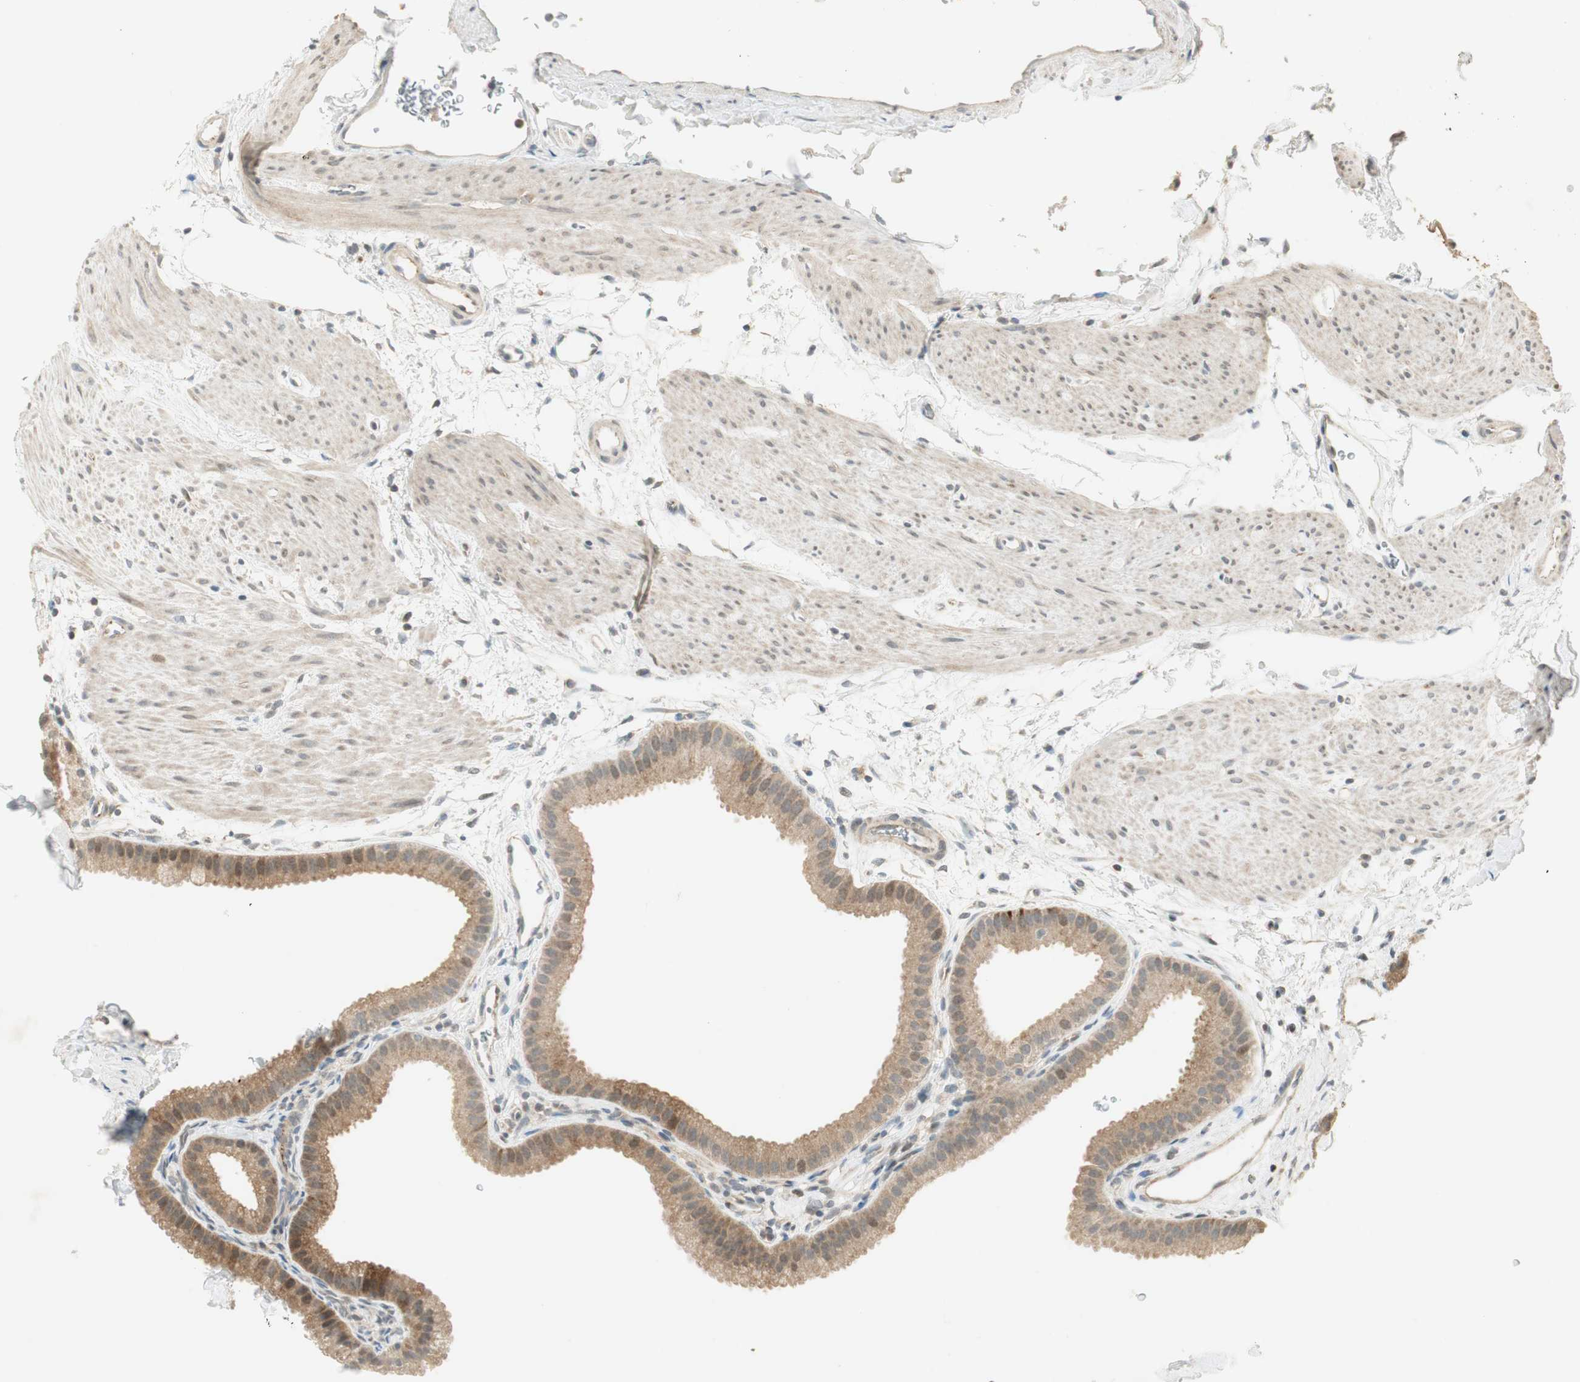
{"staining": {"intensity": "moderate", "quantity": ">75%", "location": "cytoplasmic/membranous,nuclear"}, "tissue": "gallbladder", "cell_type": "Glandular cells", "image_type": "normal", "snomed": [{"axis": "morphology", "description": "Normal tissue, NOS"}, {"axis": "topography", "description": "Gallbladder"}], "caption": "Brown immunohistochemical staining in normal gallbladder demonstrates moderate cytoplasmic/membranous,nuclear positivity in about >75% of glandular cells.", "gene": "USP2", "patient": {"sex": "female", "age": 64}}